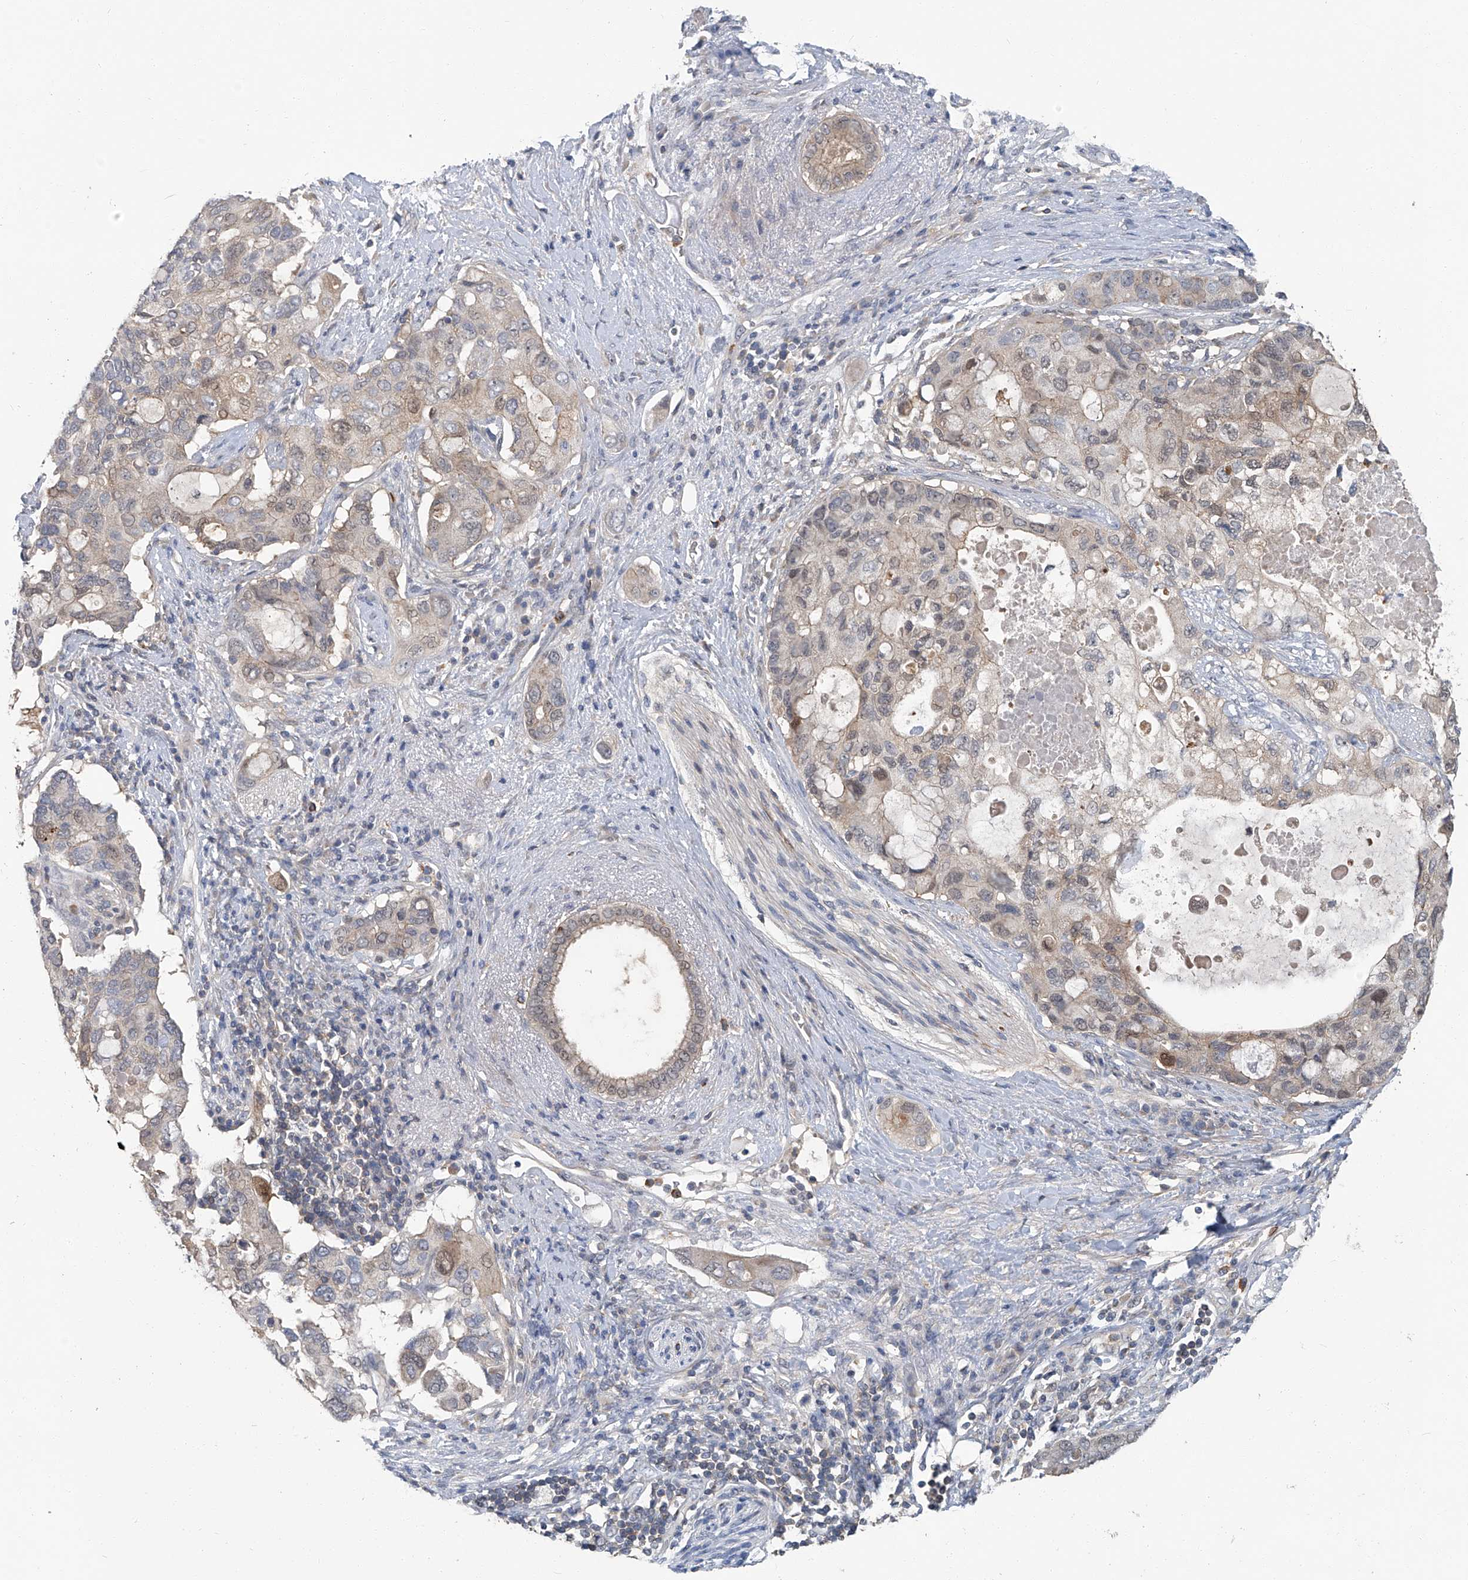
{"staining": {"intensity": "weak", "quantity": "25%-75%", "location": "cytoplasmic/membranous,nuclear"}, "tissue": "pancreatic cancer", "cell_type": "Tumor cells", "image_type": "cancer", "snomed": [{"axis": "morphology", "description": "Adenocarcinoma, NOS"}, {"axis": "topography", "description": "Pancreas"}], "caption": "About 25%-75% of tumor cells in human adenocarcinoma (pancreatic) show weak cytoplasmic/membranous and nuclear protein staining as visualized by brown immunohistochemical staining.", "gene": "AKNAD1", "patient": {"sex": "female", "age": 56}}